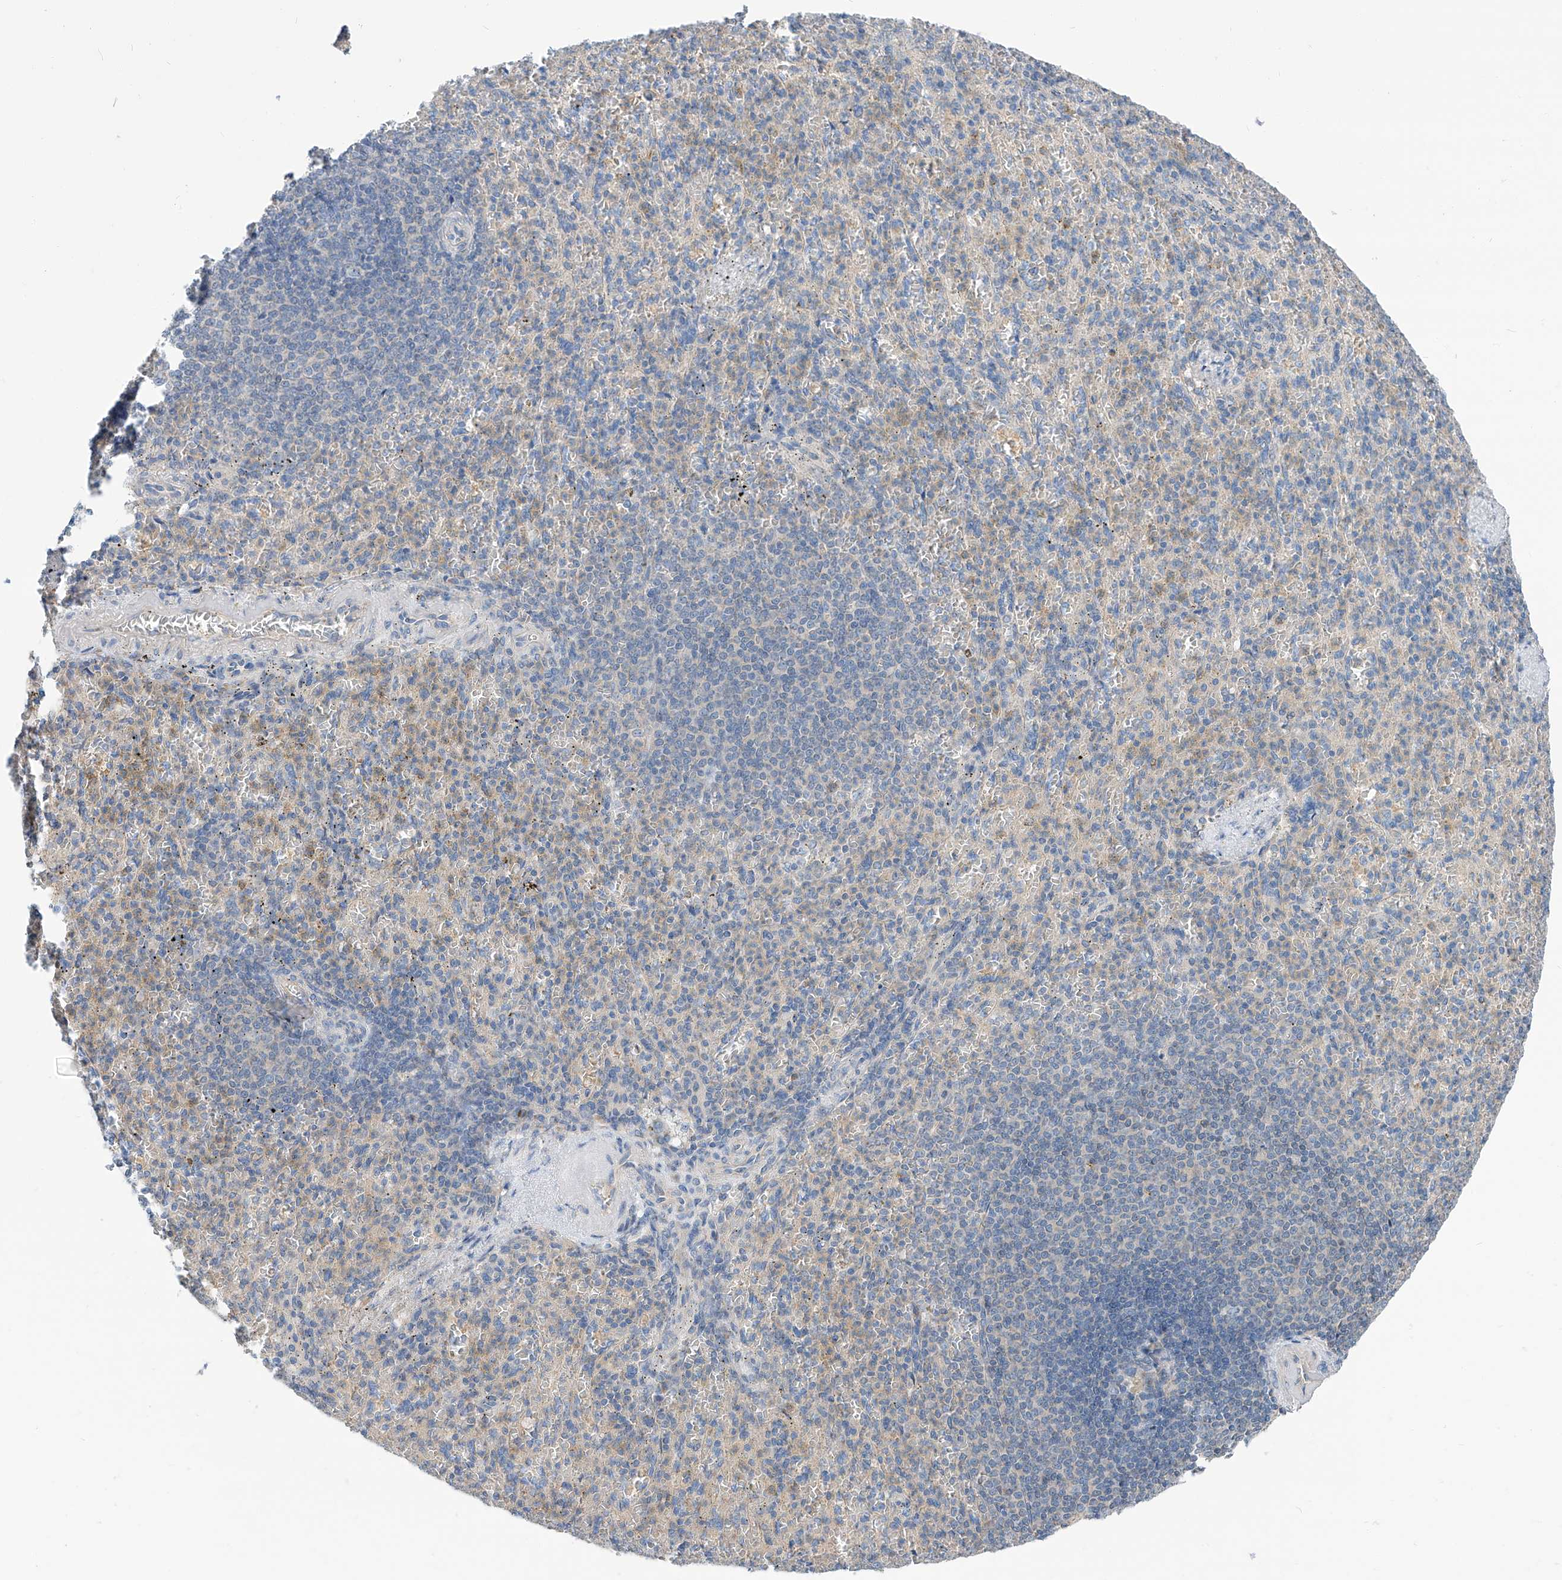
{"staining": {"intensity": "weak", "quantity": "<25%", "location": "cytoplasmic/membranous"}, "tissue": "spleen", "cell_type": "Cells in red pulp", "image_type": "normal", "snomed": [{"axis": "morphology", "description": "Normal tissue, NOS"}, {"axis": "topography", "description": "Spleen"}], "caption": "IHC of benign spleen reveals no positivity in cells in red pulp.", "gene": "SLC22A7", "patient": {"sex": "female", "age": 74}}